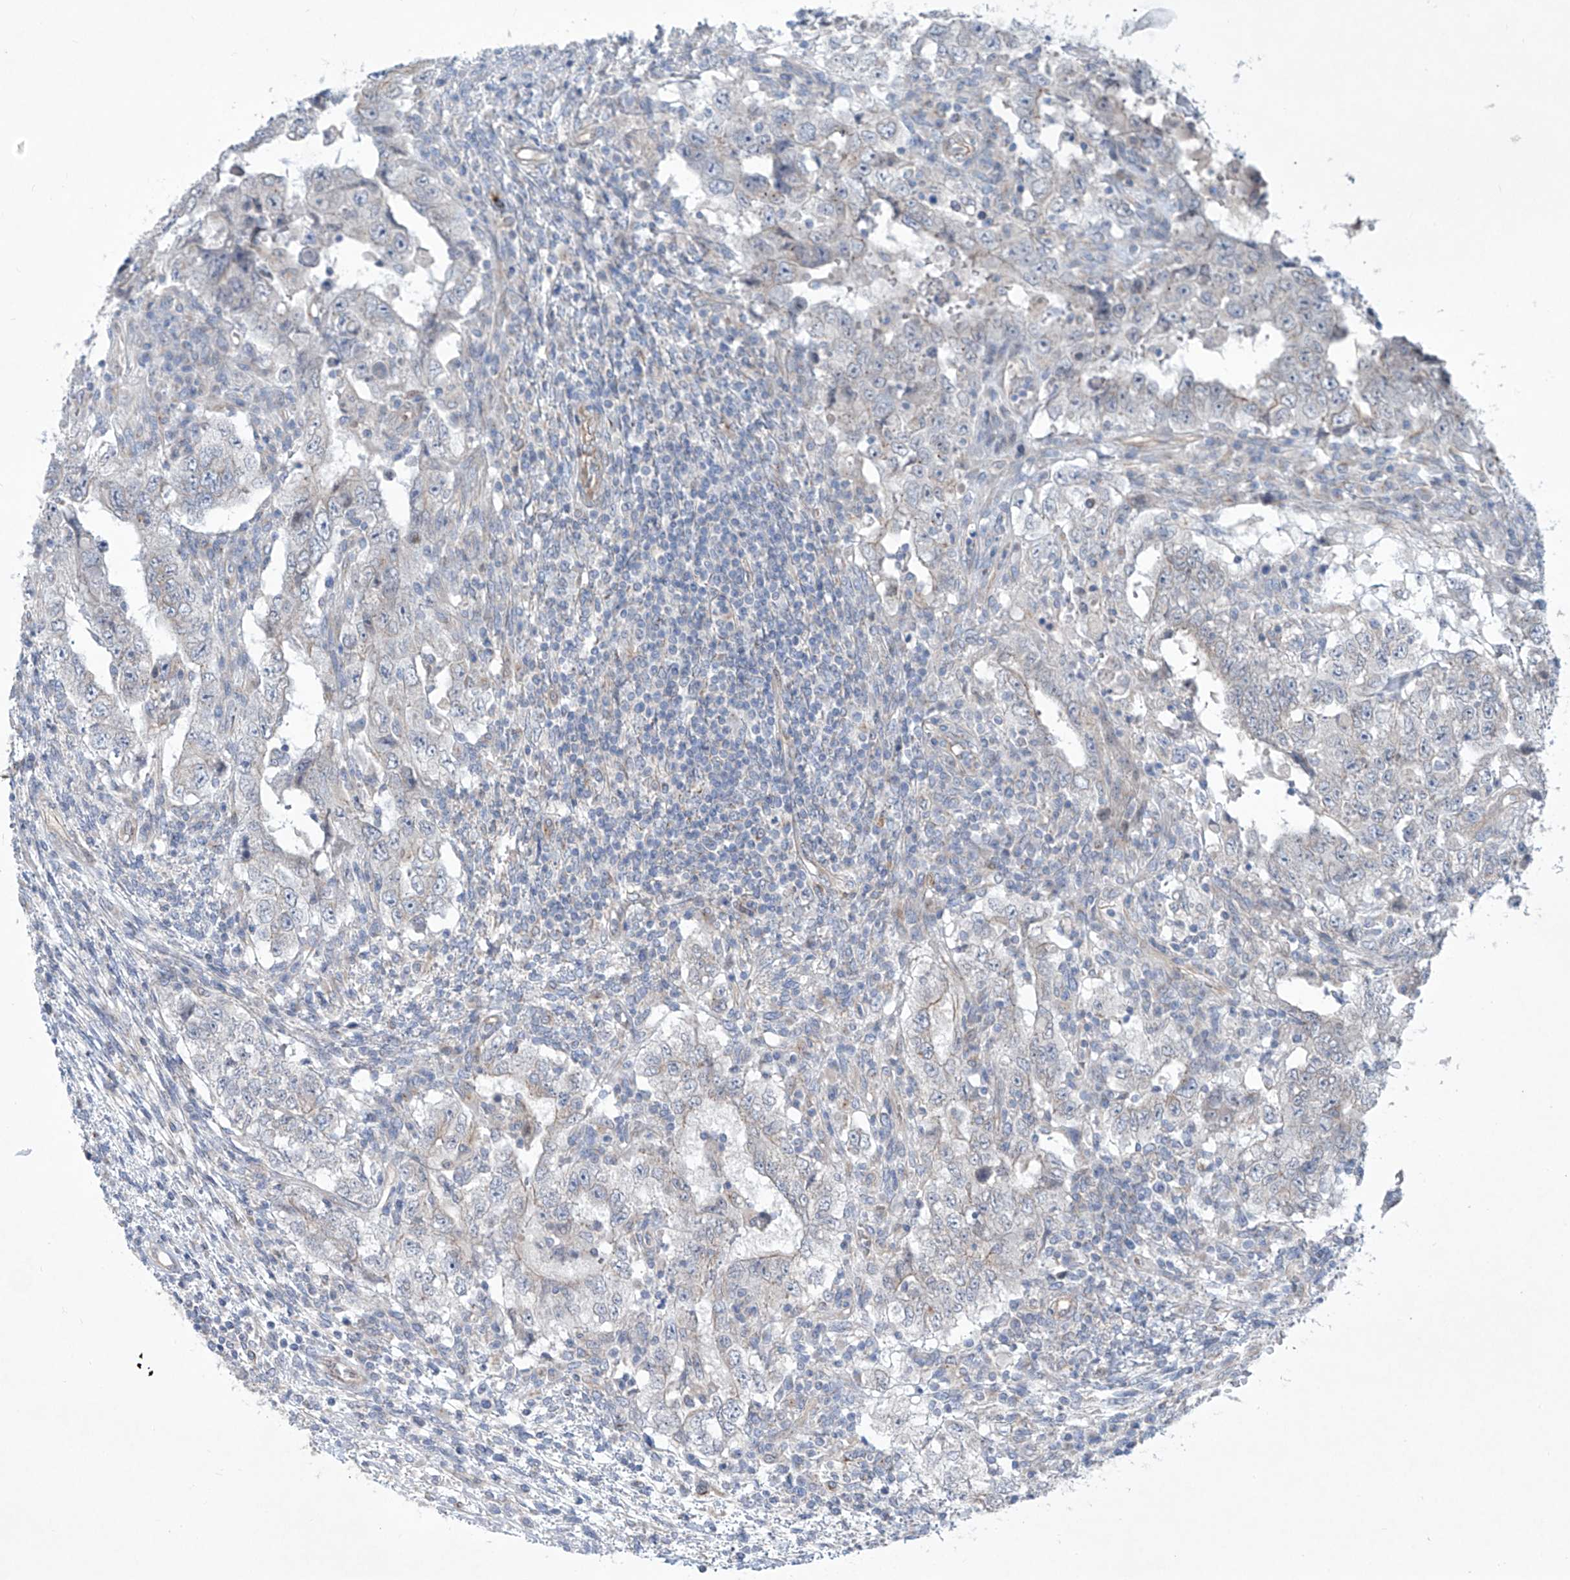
{"staining": {"intensity": "moderate", "quantity": "<25%", "location": "cytoplasmic/membranous"}, "tissue": "testis cancer", "cell_type": "Tumor cells", "image_type": "cancer", "snomed": [{"axis": "morphology", "description": "Carcinoma, Embryonal, NOS"}, {"axis": "topography", "description": "Testis"}], "caption": "Tumor cells reveal low levels of moderate cytoplasmic/membranous staining in about <25% of cells in testis cancer. (IHC, brightfield microscopy, high magnification).", "gene": "KLC4", "patient": {"sex": "male", "age": 26}}